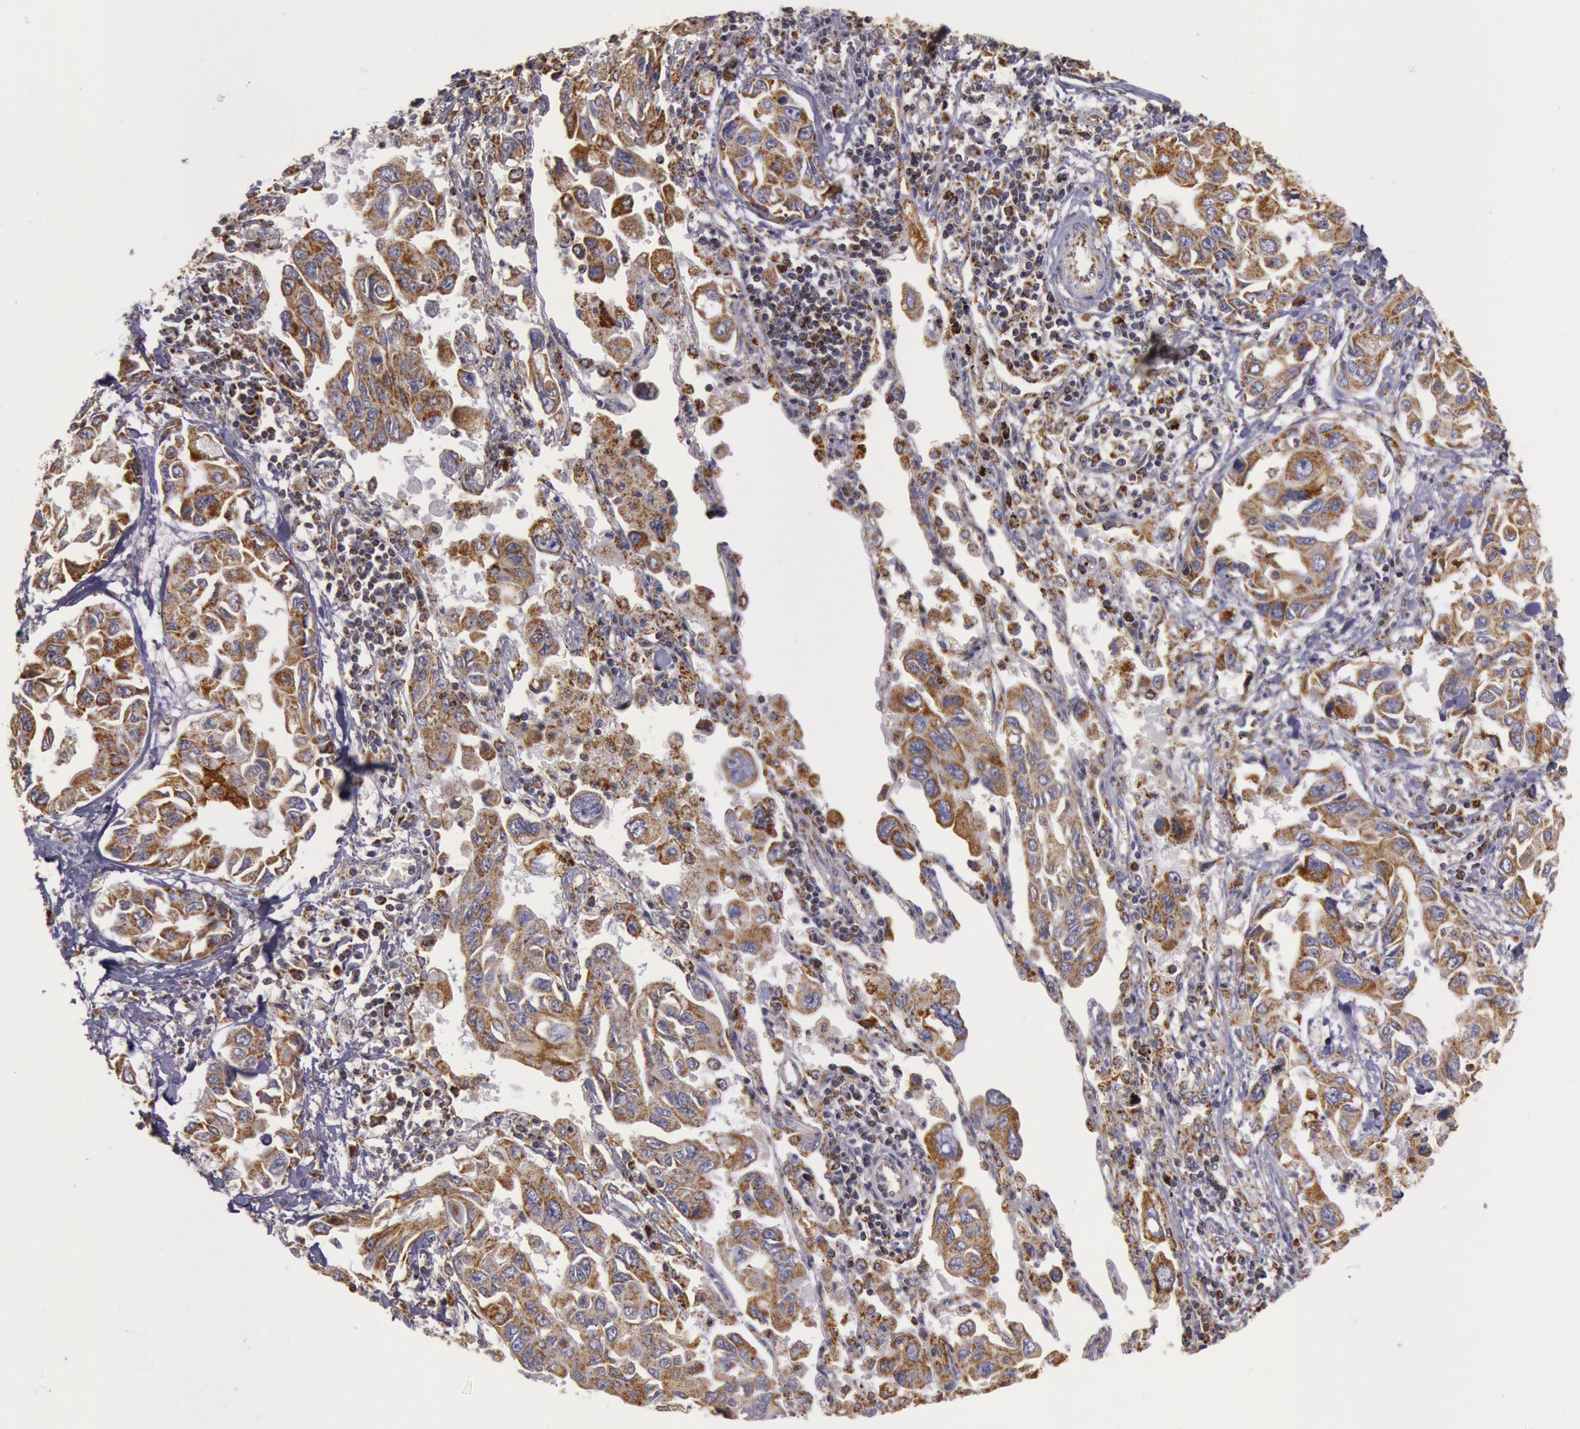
{"staining": {"intensity": "moderate", "quantity": ">75%", "location": "cytoplasmic/membranous"}, "tissue": "lung cancer", "cell_type": "Tumor cells", "image_type": "cancer", "snomed": [{"axis": "morphology", "description": "Adenocarcinoma, NOS"}, {"axis": "topography", "description": "Lung"}], "caption": "Adenocarcinoma (lung) stained for a protein (brown) shows moderate cytoplasmic/membranous positive staining in approximately >75% of tumor cells.", "gene": "CYC1", "patient": {"sex": "male", "age": 64}}